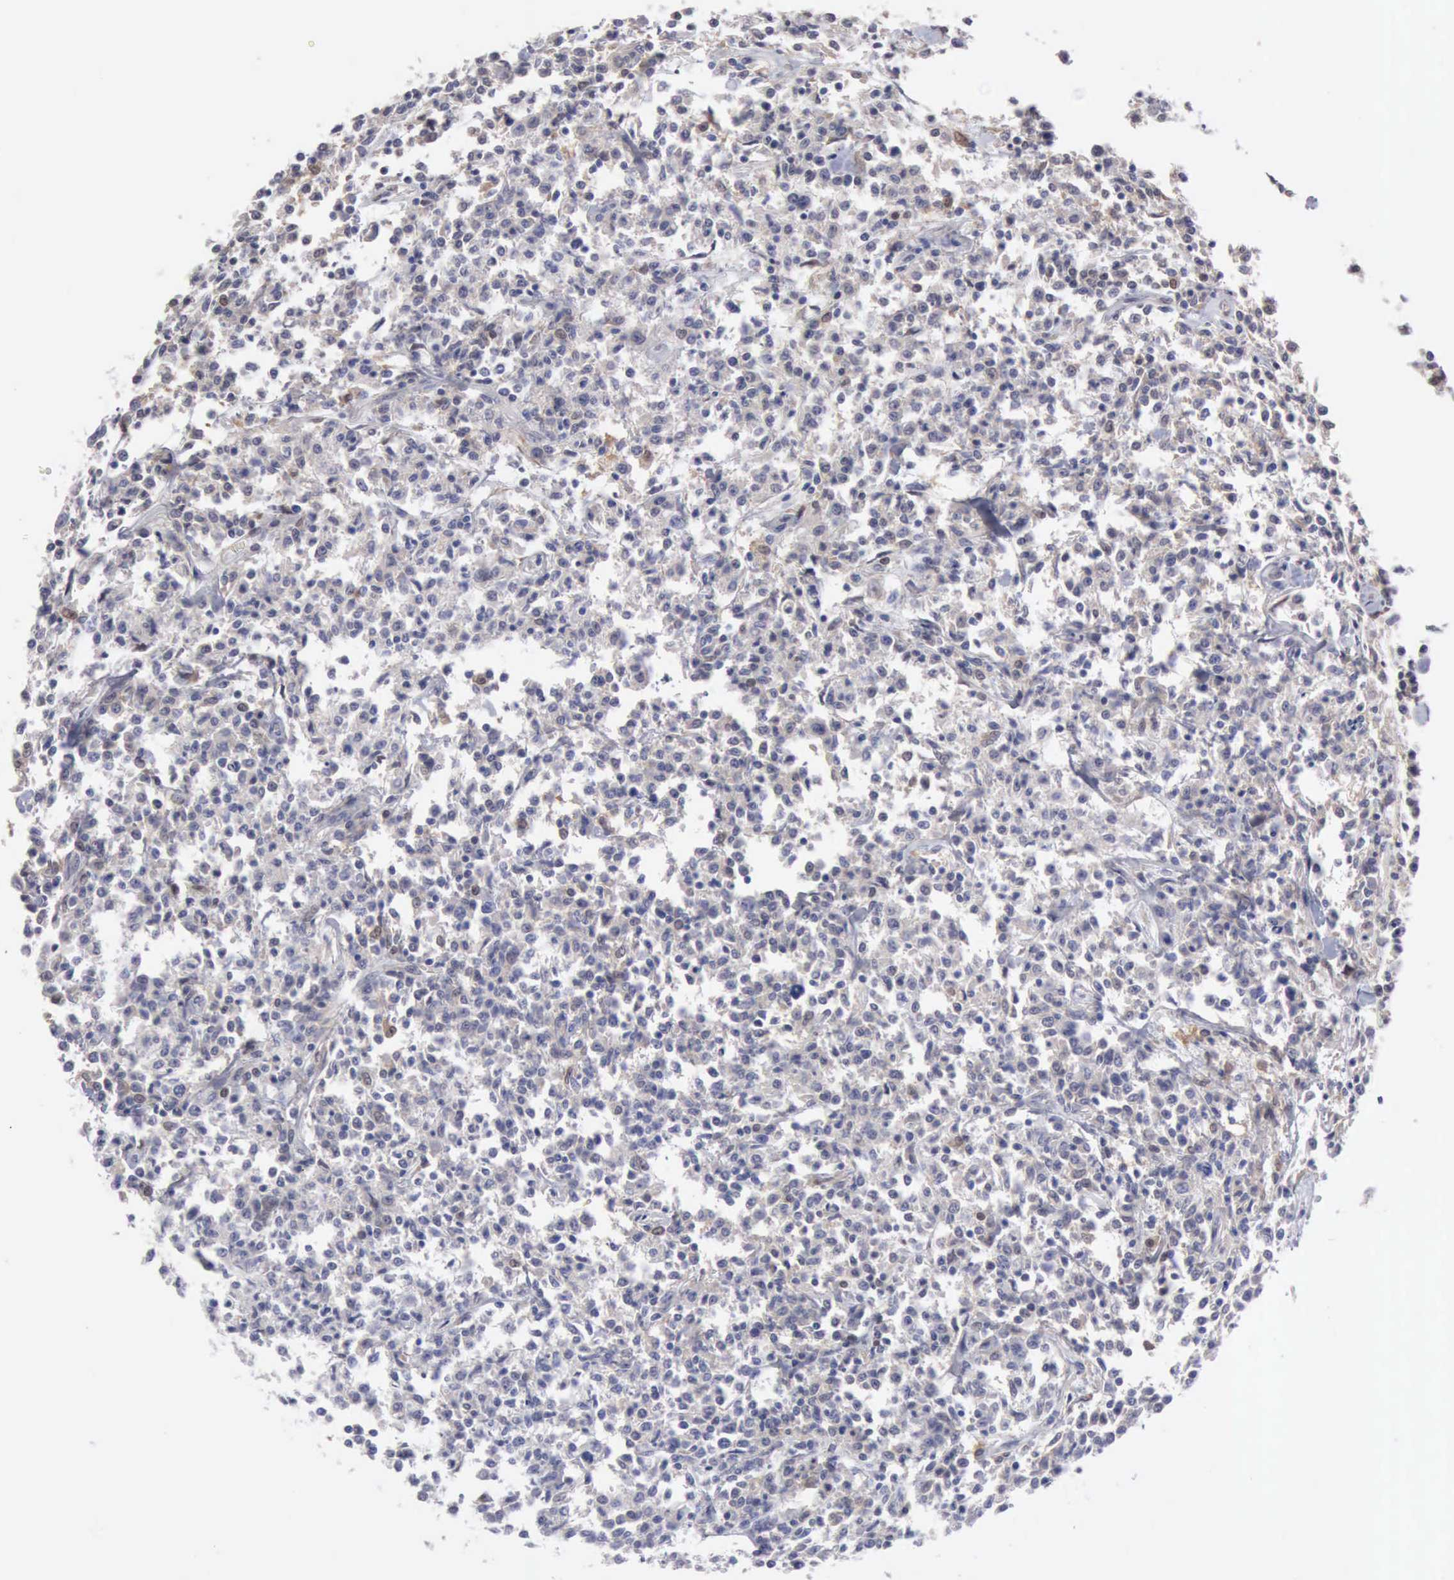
{"staining": {"intensity": "weak", "quantity": "25%-75%", "location": "cytoplasmic/membranous"}, "tissue": "lymphoma", "cell_type": "Tumor cells", "image_type": "cancer", "snomed": [{"axis": "morphology", "description": "Malignant lymphoma, non-Hodgkin's type, Low grade"}, {"axis": "topography", "description": "Small intestine"}], "caption": "Lymphoma stained with a brown dye exhibits weak cytoplasmic/membranous positive positivity in about 25%-75% of tumor cells.", "gene": "PTGR2", "patient": {"sex": "female", "age": 59}}